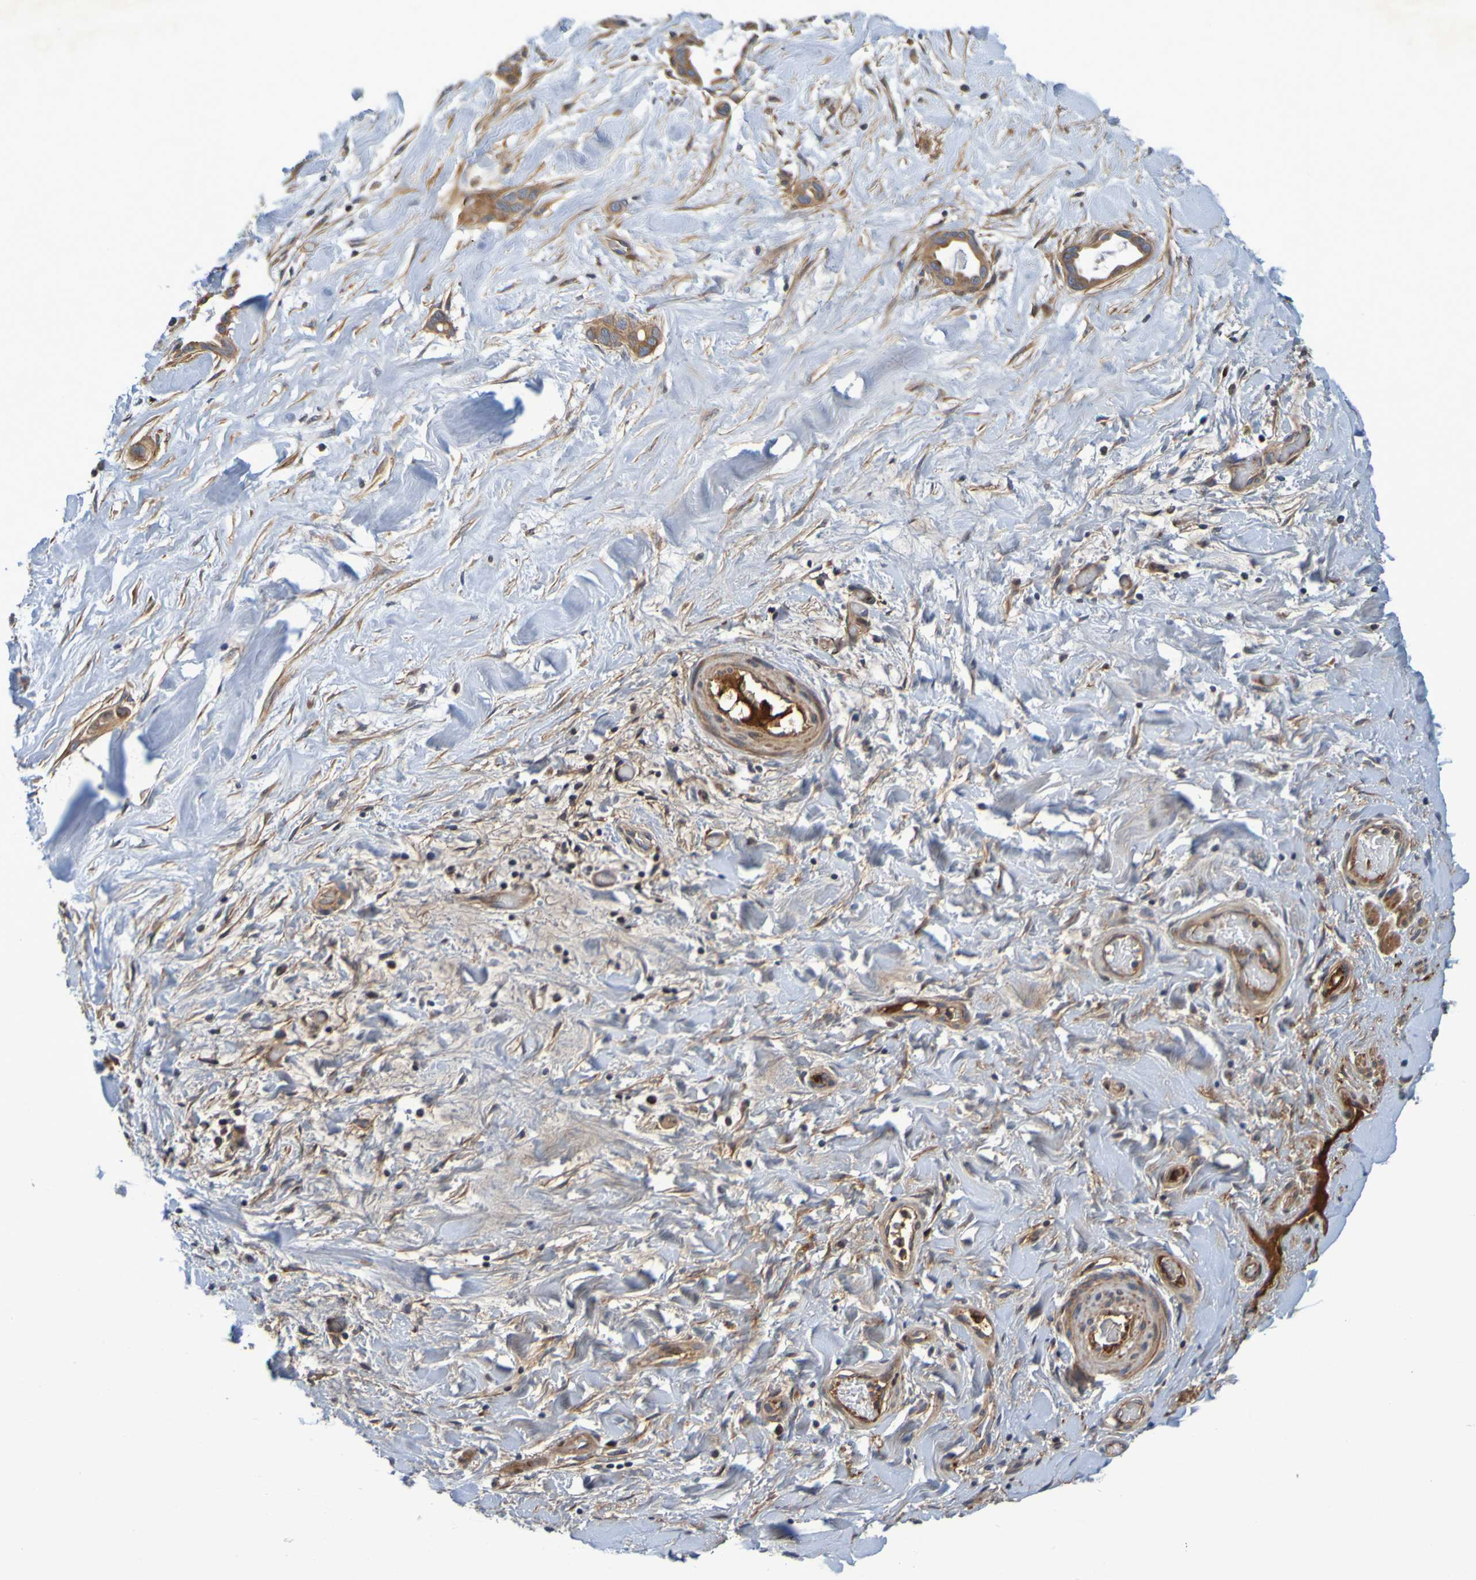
{"staining": {"intensity": "strong", "quantity": ">75%", "location": "cytoplasmic/membranous"}, "tissue": "liver cancer", "cell_type": "Tumor cells", "image_type": "cancer", "snomed": [{"axis": "morphology", "description": "Cholangiocarcinoma"}, {"axis": "topography", "description": "Liver"}], "caption": "Immunohistochemistry (IHC) histopathology image of cholangiocarcinoma (liver) stained for a protein (brown), which reveals high levels of strong cytoplasmic/membranous positivity in approximately >75% of tumor cells.", "gene": "CCDC51", "patient": {"sex": "female", "age": 65}}